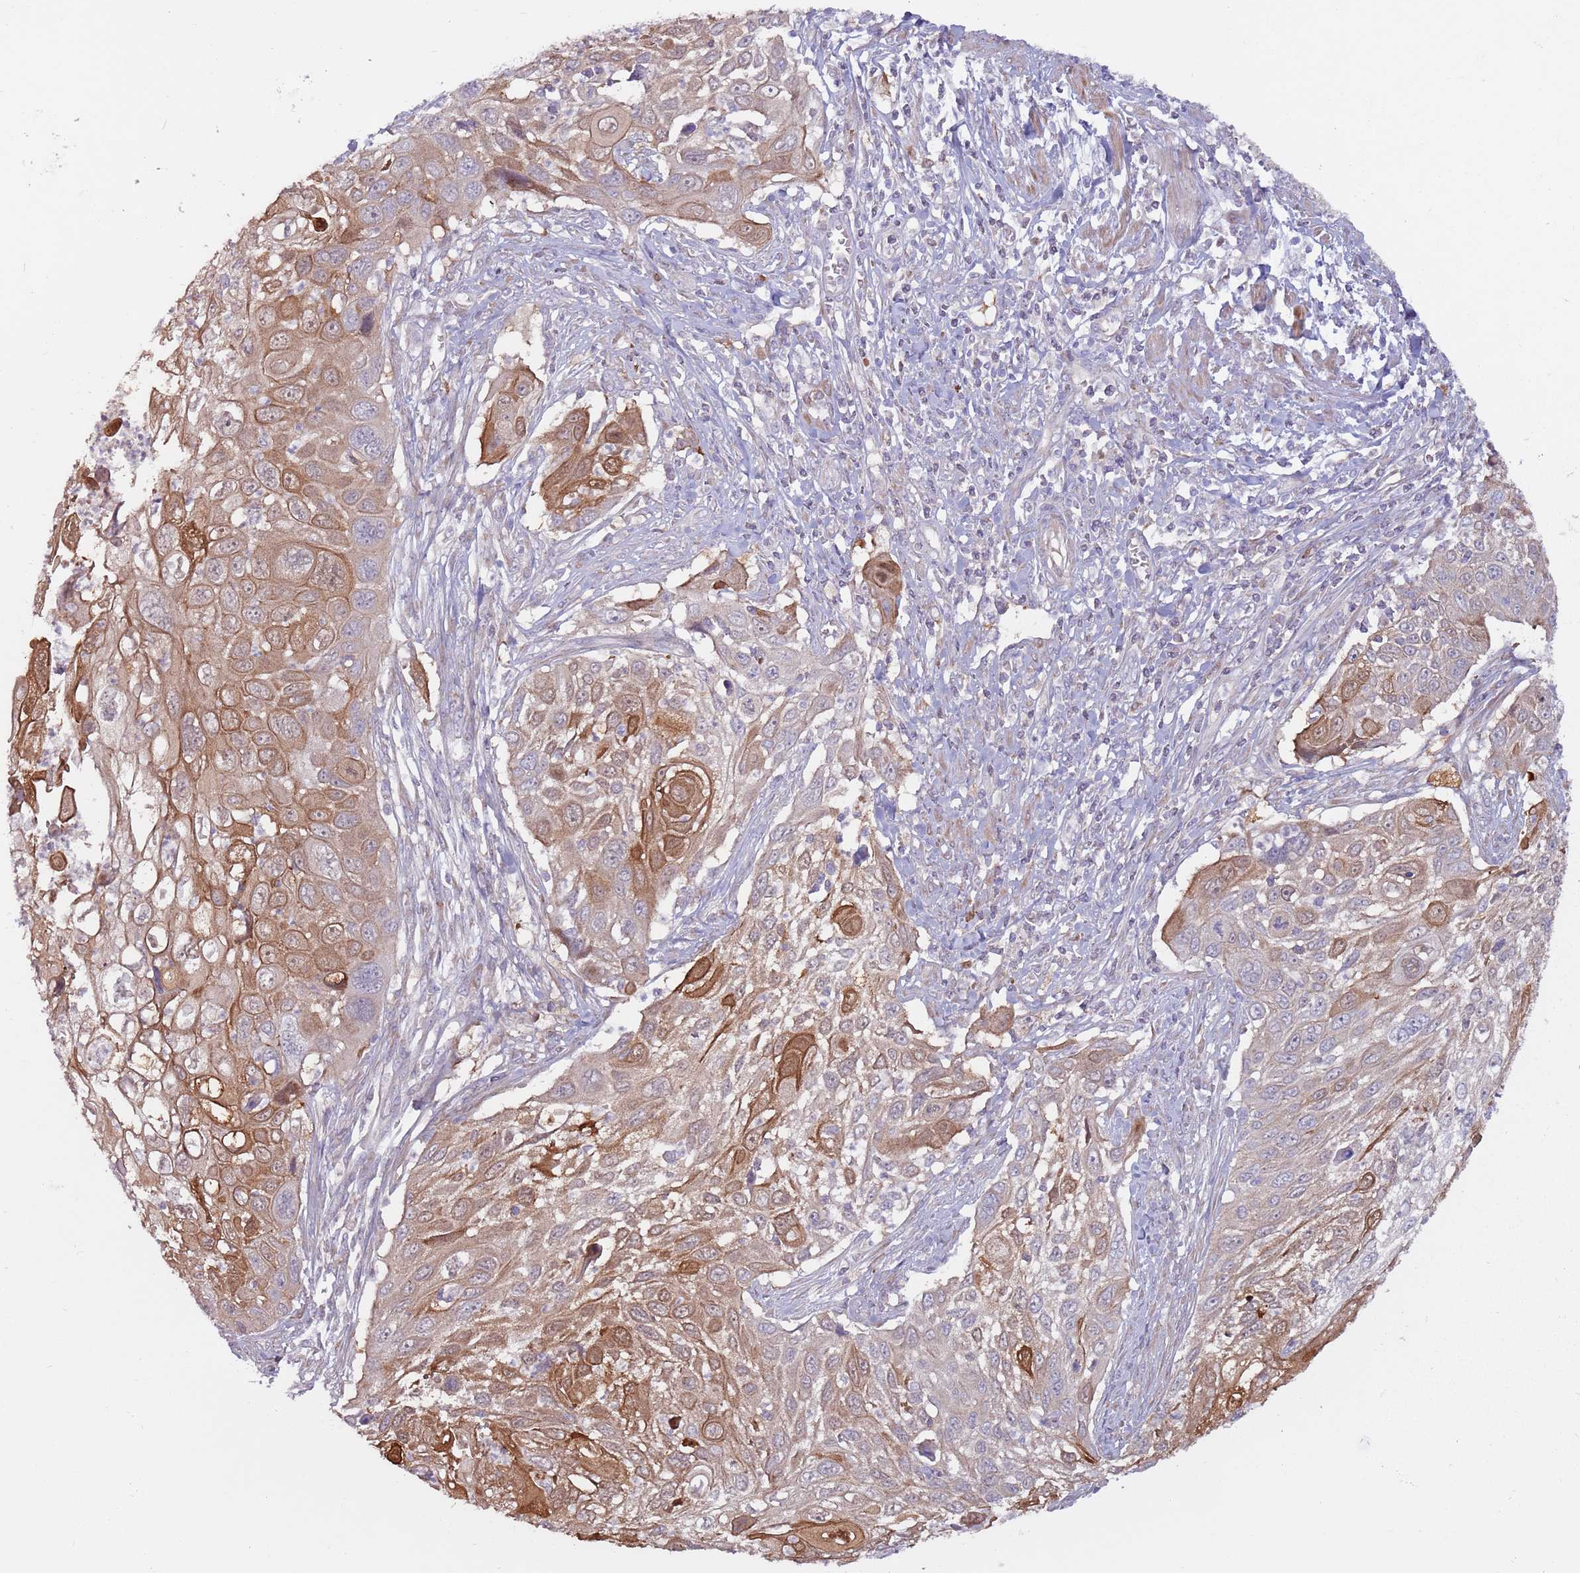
{"staining": {"intensity": "moderate", "quantity": ">75%", "location": "cytoplasmic/membranous"}, "tissue": "cervical cancer", "cell_type": "Tumor cells", "image_type": "cancer", "snomed": [{"axis": "morphology", "description": "Squamous cell carcinoma, NOS"}, {"axis": "topography", "description": "Cervix"}], "caption": "There is medium levels of moderate cytoplasmic/membranous staining in tumor cells of squamous cell carcinoma (cervical), as demonstrated by immunohistochemical staining (brown color).", "gene": "CCDC150", "patient": {"sex": "female", "age": 70}}